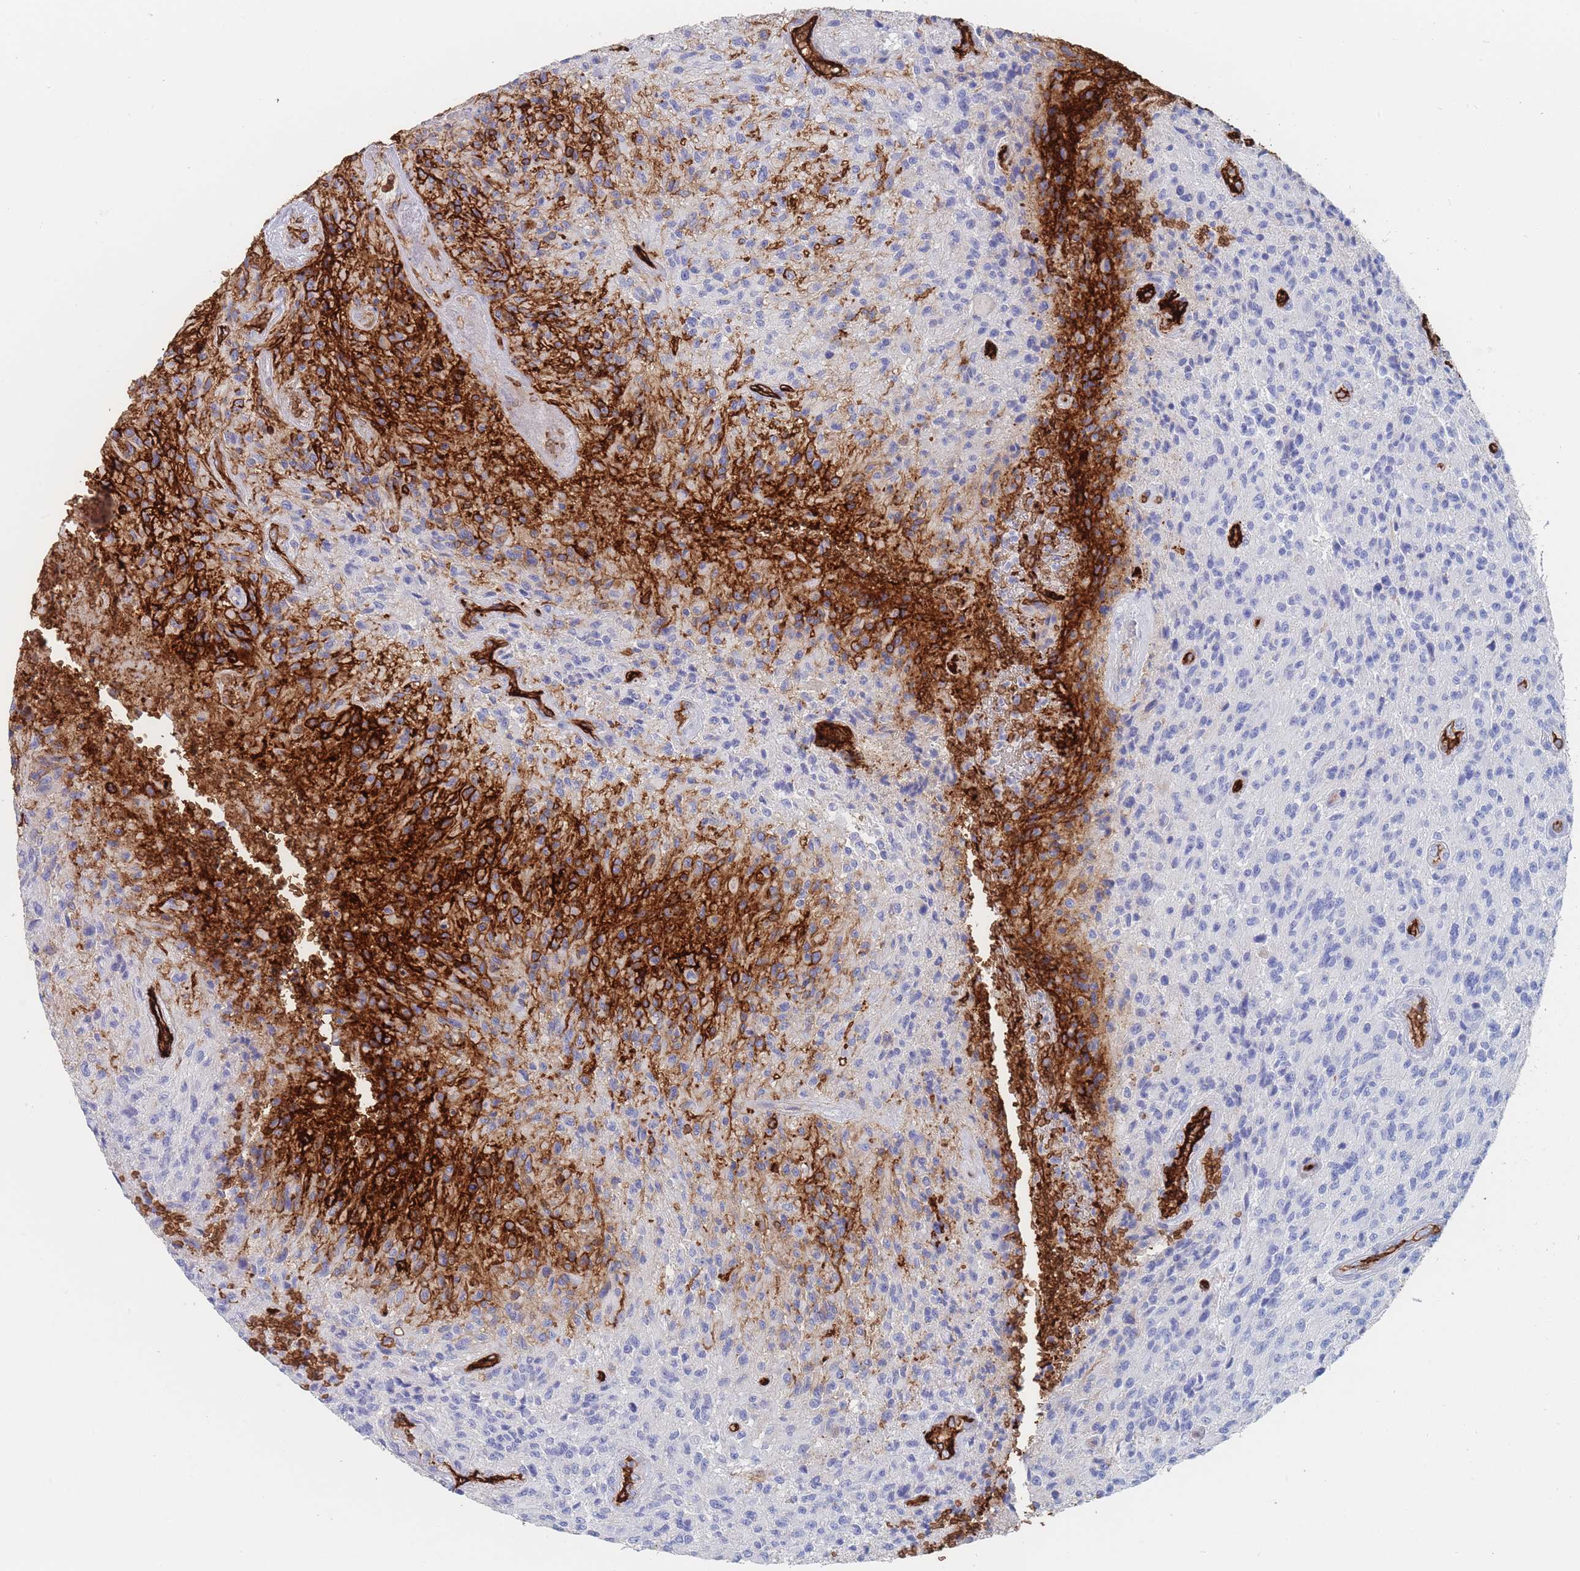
{"staining": {"intensity": "strong", "quantity": "<25%", "location": "cytoplasmic/membranous"}, "tissue": "glioma", "cell_type": "Tumor cells", "image_type": "cancer", "snomed": [{"axis": "morphology", "description": "Normal tissue, NOS"}, {"axis": "morphology", "description": "Glioma, malignant, High grade"}, {"axis": "topography", "description": "Cerebral cortex"}], "caption": "This image exhibits glioma stained with IHC to label a protein in brown. The cytoplasmic/membranous of tumor cells show strong positivity for the protein. Nuclei are counter-stained blue.", "gene": "SLC2A1", "patient": {"sex": "male", "age": 56}}